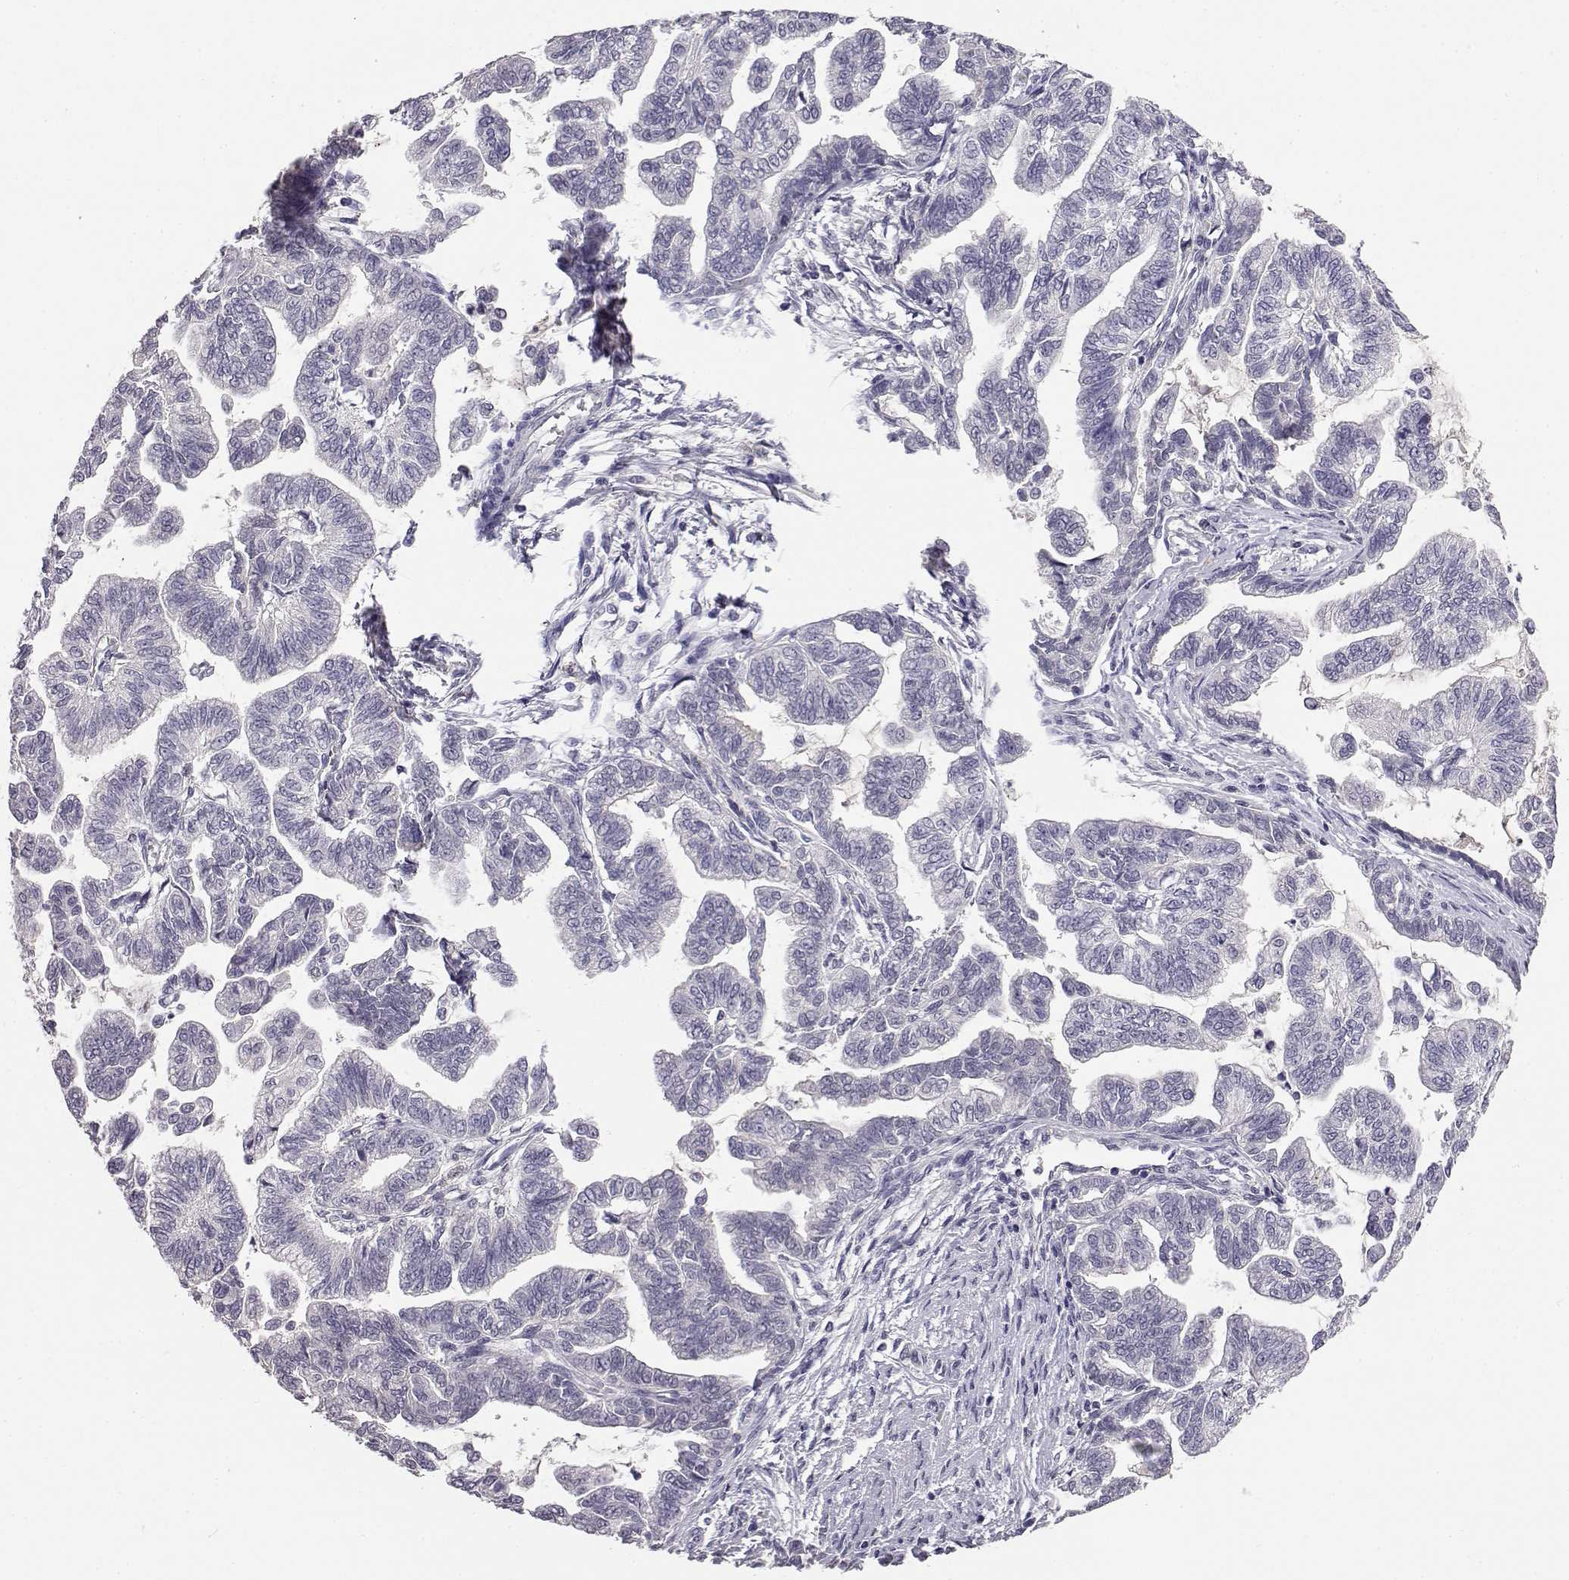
{"staining": {"intensity": "negative", "quantity": "none", "location": "none"}, "tissue": "stomach cancer", "cell_type": "Tumor cells", "image_type": "cancer", "snomed": [{"axis": "morphology", "description": "Adenocarcinoma, NOS"}, {"axis": "topography", "description": "Stomach"}], "caption": "Tumor cells are negative for brown protein staining in stomach adenocarcinoma.", "gene": "AKR1B1", "patient": {"sex": "male", "age": 83}}